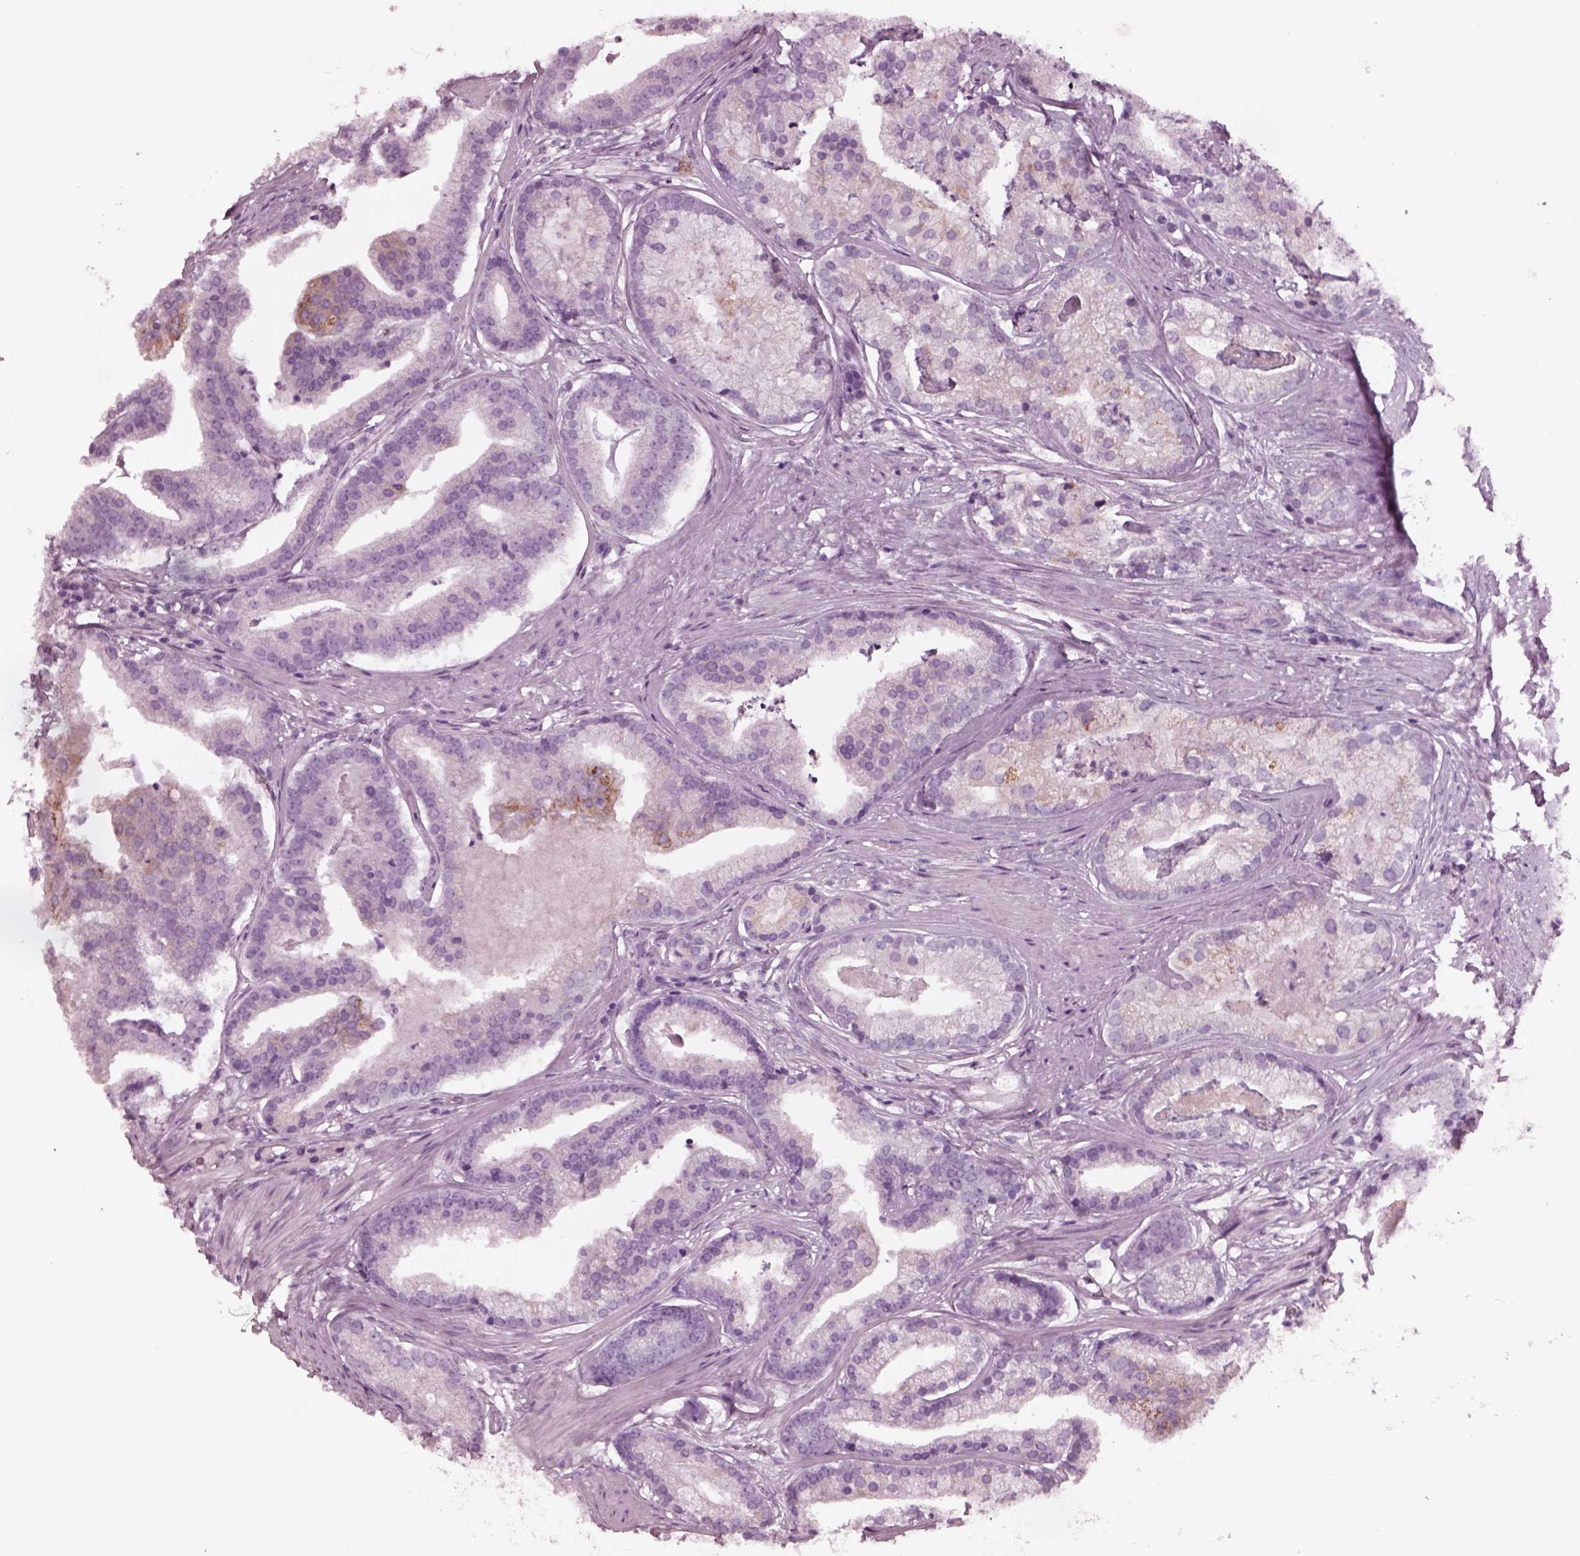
{"staining": {"intensity": "negative", "quantity": "none", "location": "none"}, "tissue": "prostate cancer", "cell_type": "Tumor cells", "image_type": "cancer", "snomed": [{"axis": "morphology", "description": "Adenocarcinoma, NOS"}, {"axis": "topography", "description": "Prostate and seminal vesicle, NOS"}, {"axis": "topography", "description": "Prostate"}], "caption": "This is a photomicrograph of IHC staining of adenocarcinoma (prostate), which shows no expression in tumor cells.", "gene": "NMRK2", "patient": {"sex": "male", "age": 44}}